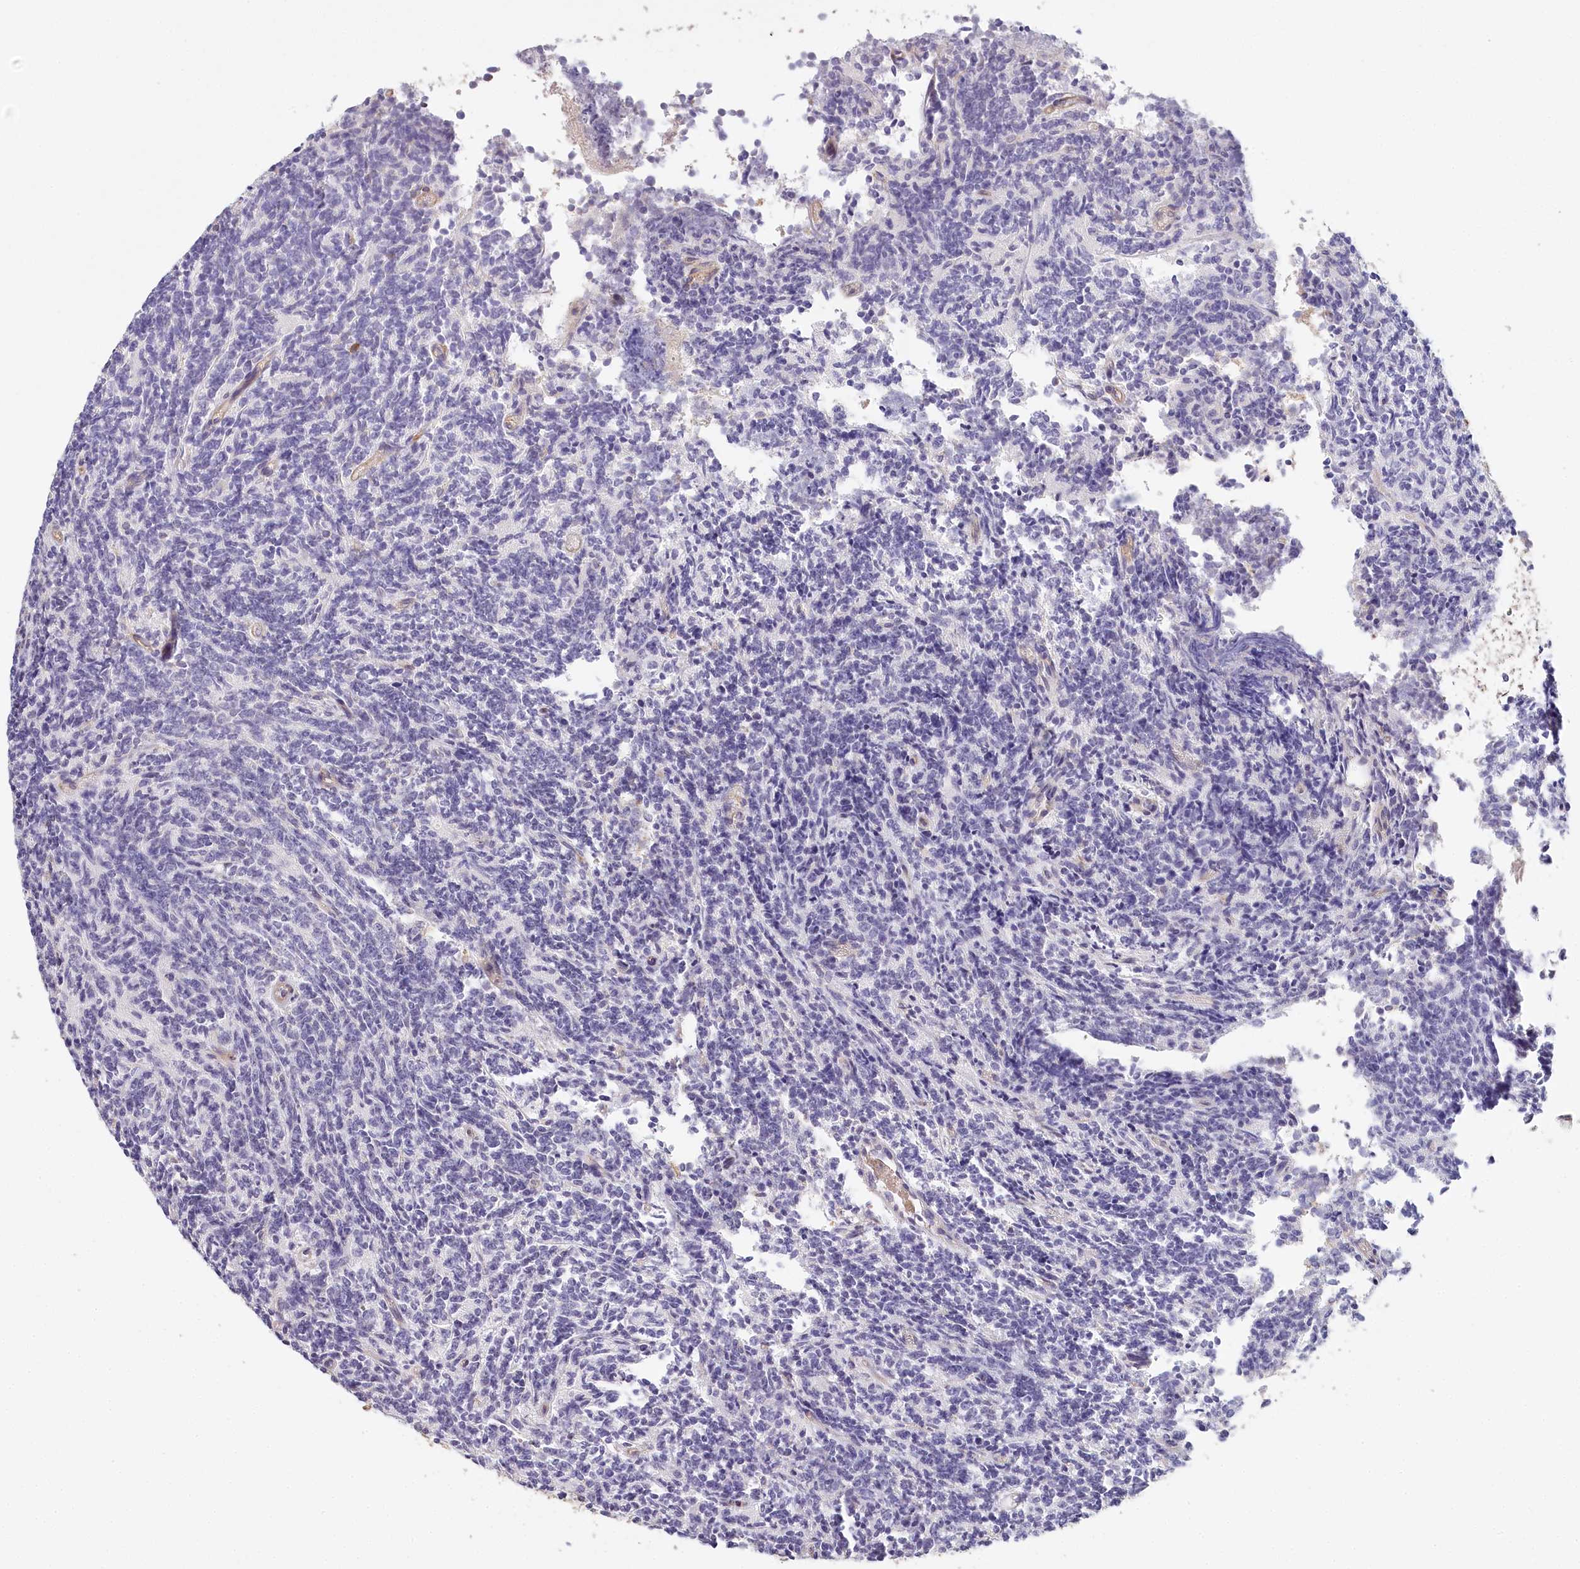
{"staining": {"intensity": "negative", "quantity": "none", "location": "none"}, "tissue": "glioma", "cell_type": "Tumor cells", "image_type": "cancer", "snomed": [{"axis": "morphology", "description": "Glioma, malignant, Low grade"}, {"axis": "topography", "description": "Brain"}], "caption": "Glioma was stained to show a protein in brown. There is no significant staining in tumor cells.", "gene": "RBP5", "patient": {"sex": "female", "age": 1}}